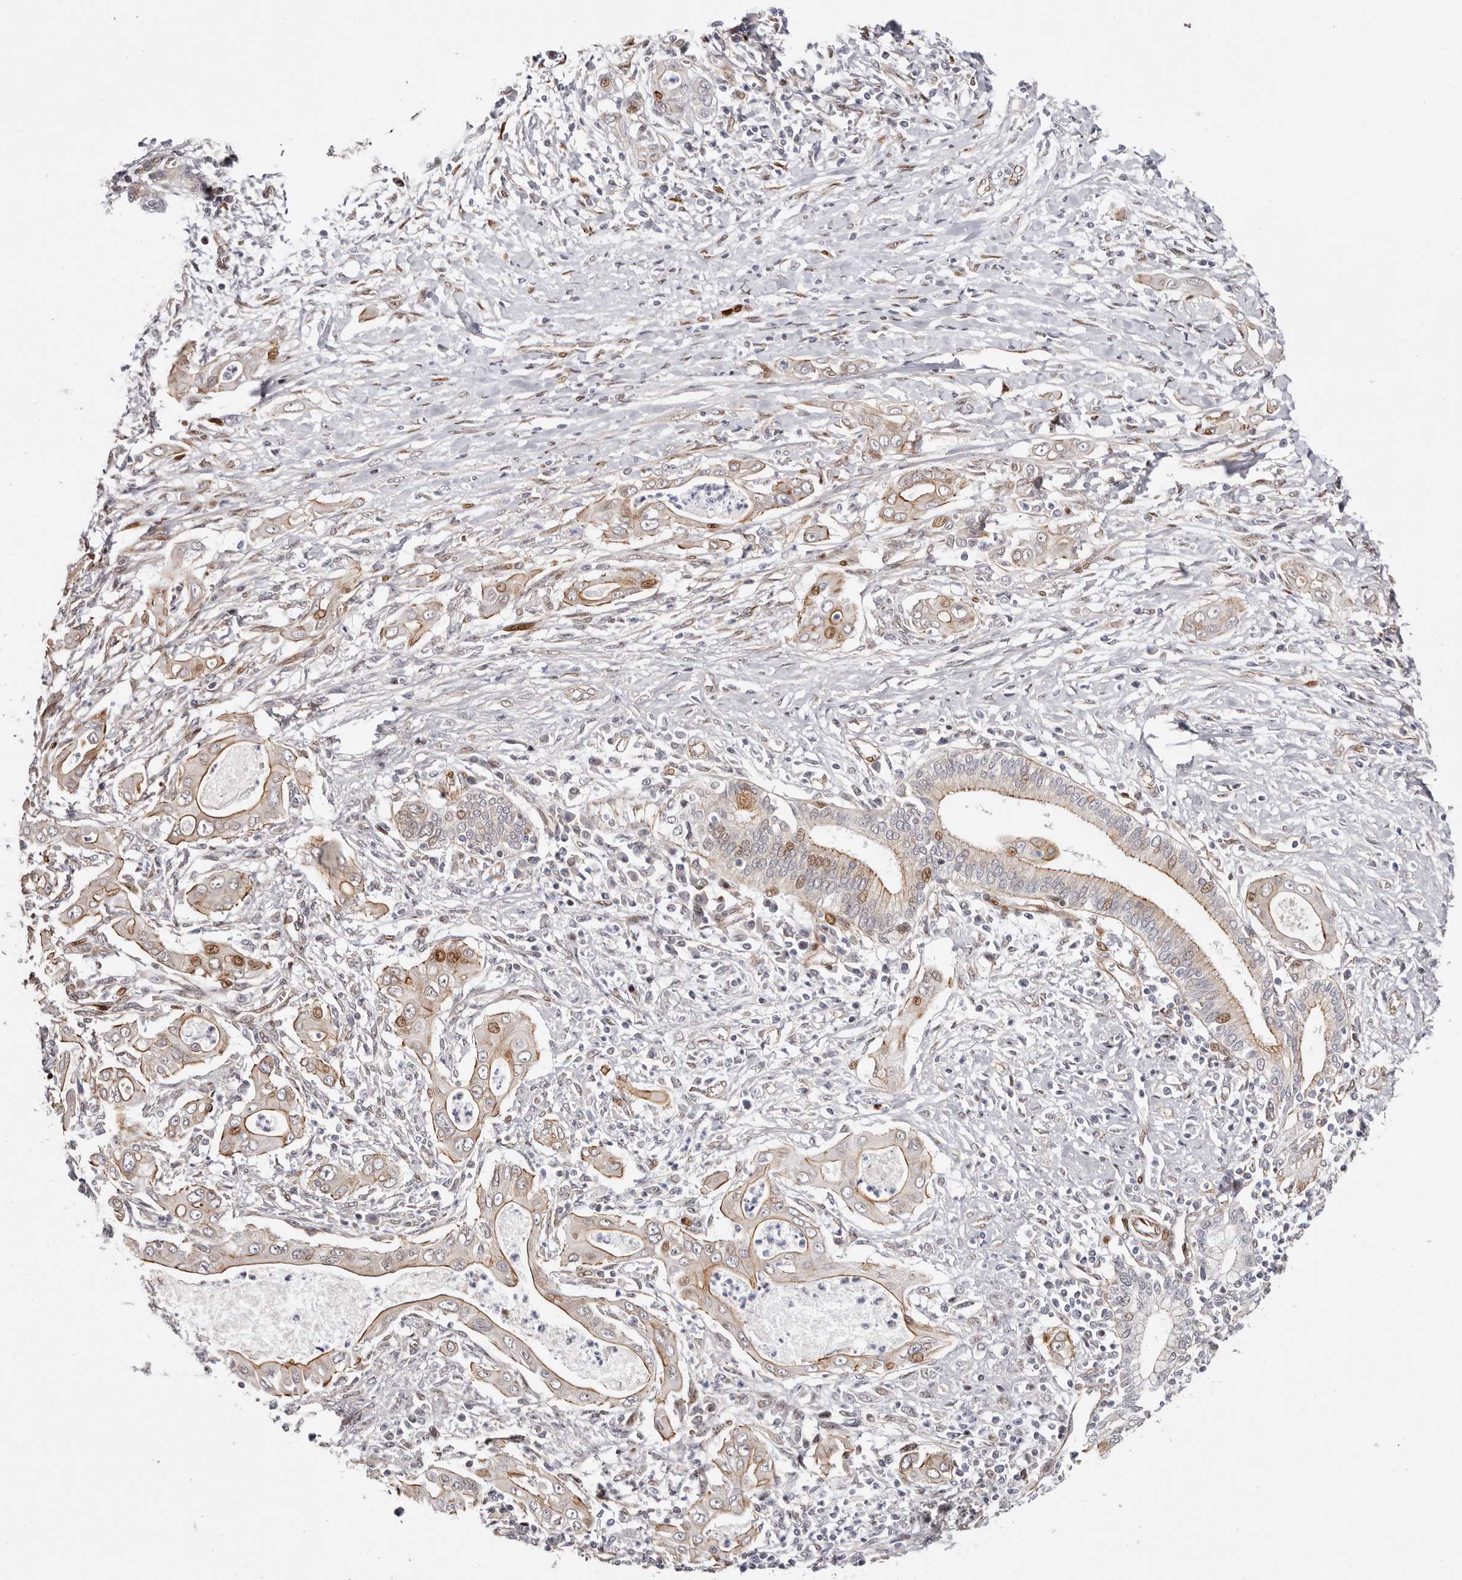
{"staining": {"intensity": "moderate", "quantity": "25%-75%", "location": "cytoplasmic/membranous,nuclear"}, "tissue": "pancreatic cancer", "cell_type": "Tumor cells", "image_type": "cancer", "snomed": [{"axis": "morphology", "description": "Adenocarcinoma, NOS"}, {"axis": "topography", "description": "Pancreas"}], "caption": "IHC micrograph of human pancreatic adenocarcinoma stained for a protein (brown), which reveals medium levels of moderate cytoplasmic/membranous and nuclear staining in approximately 25%-75% of tumor cells.", "gene": "EPHX3", "patient": {"sex": "male", "age": 58}}